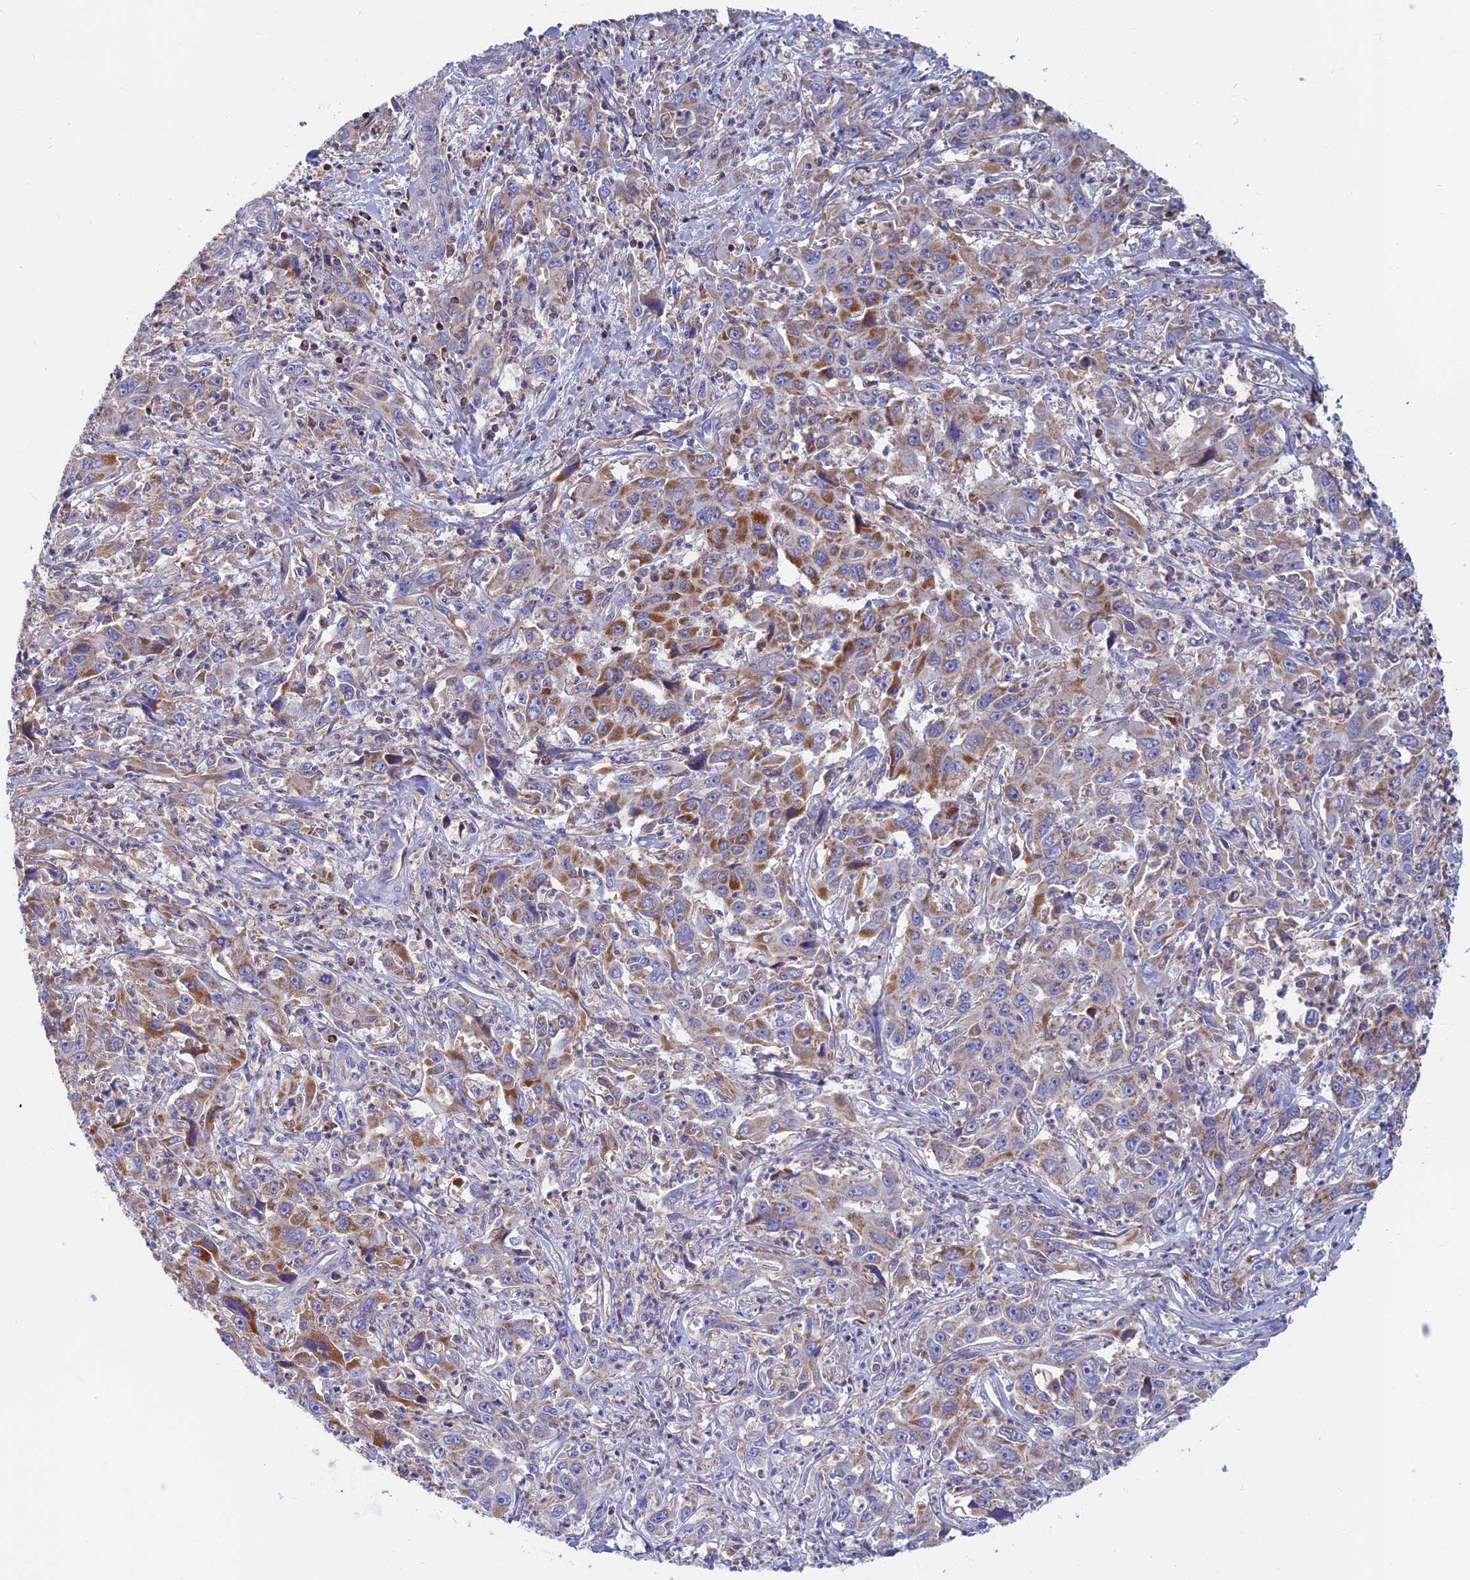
{"staining": {"intensity": "moderate", "quantity": "<25%", "location": "cytoplasmic/membranous"}, "tissue": "liver cancer", "cell_type": "Tumor cells", "image_type": "cancer", "snomed": [{"axis": "morphology", "description": "Carcinoma, Hepatocellular, NOS"}, {"axis": "topography", "description": "Liver"}], "caption": "A histopathology image of liver cancer stained for a protein shows moderate cytoplasmic/membranous brown staining in tumor cells.", "gene": "HSD17B8", "patient": {"sex": "male", "age": 63}}